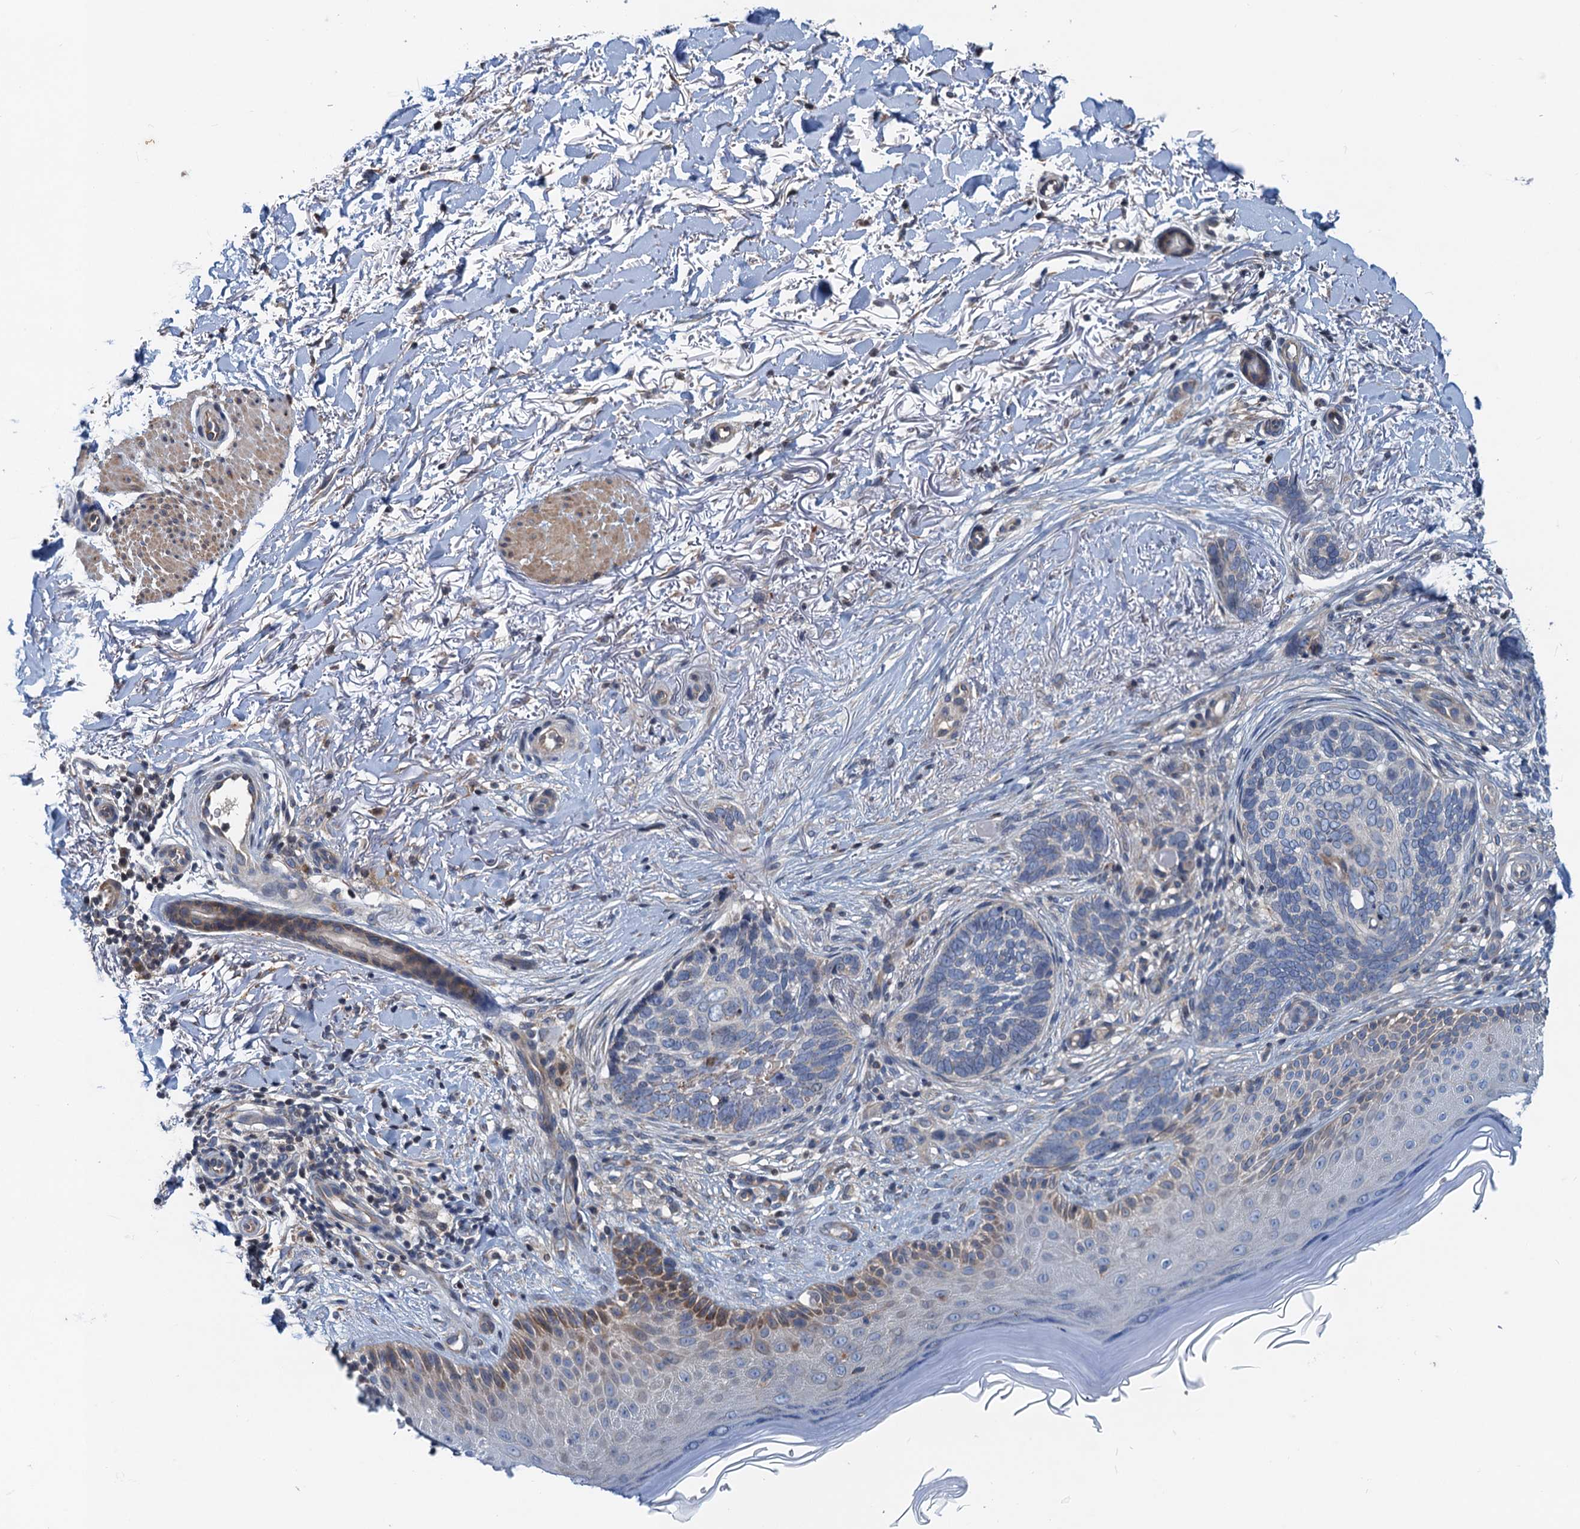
{"staining": {"intensity": "negative", "quantity": "none", "location": "none"}, "tissue": "skin cancer", "cell_type": "Tumor cells", "image_type": "cancer", "snomed": [{"axis": "morphology", "description": "Normal tissue, NOS"}, {"axis": "morphology", "description": "Basal cell carcinoma"}, {"axis": "topography", "description": "Skin"}], "caption": "A micrograph of human skin cancer is negative for staining in tumor cells. (DAB (3,3'-diaminobenzidine) immunohistochemistry (IHC) with hematoxylin counter stain).", "gene": "NBEA", "patient": {"sex": "female", "age": 67}}